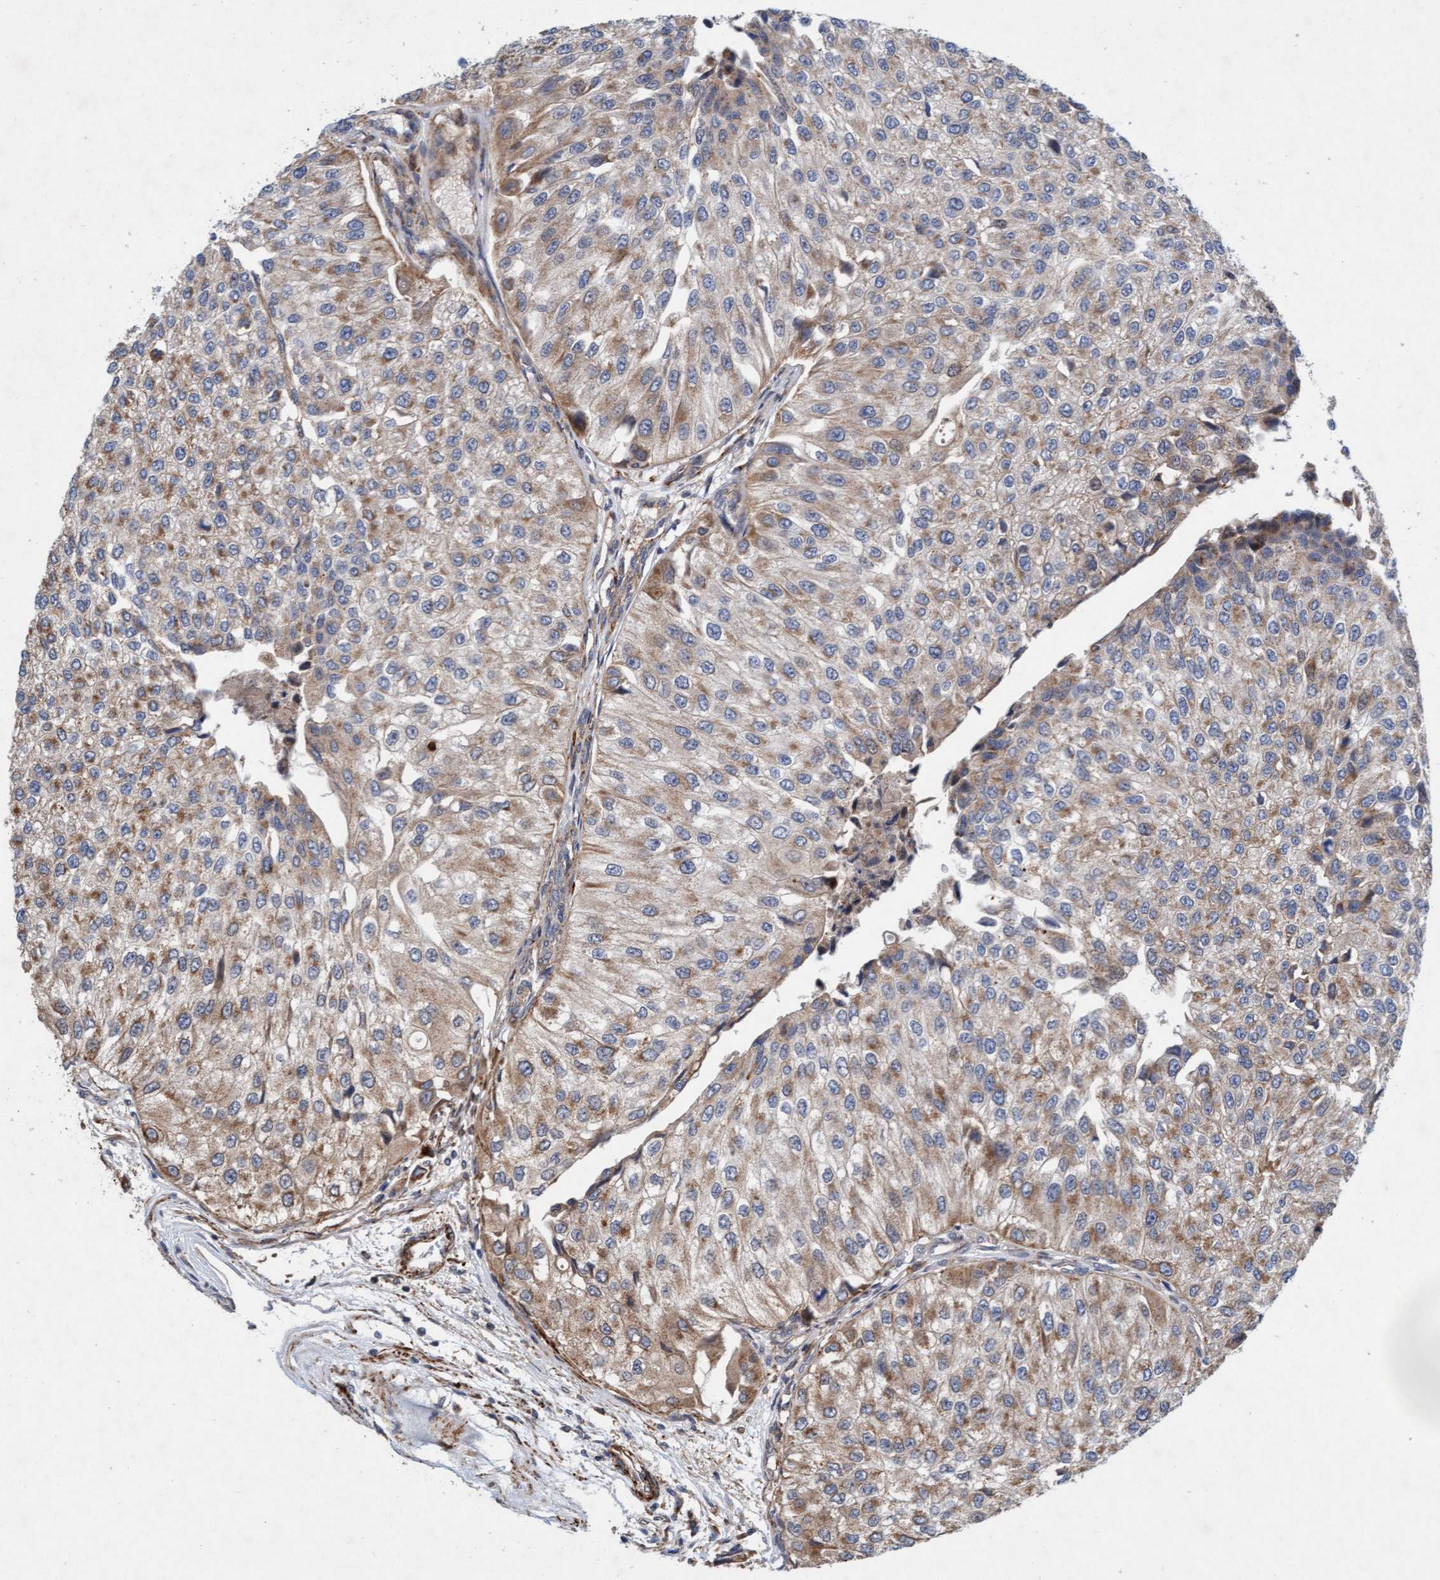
{"staining": {"intensity": "weak", "quantity": ">75%", "location": "cytoplasmic/membranous"}, "tissue": "urothelial cancer", "cell_type": "Tumor cells", "image_type": "cancer", "snomed": [{"axis": "morphology", "description": "Urothelial carcinoma, High grade"}, {"axis": "topography", "description": "Kidney"}, {"axis": "topography", "description": "Urinary bladder"}], "caption": "A high-resolution micrograph shows immunohistochemistry staining of high-grade urothelial carcinoma, which exhibits weak cytoplasmic/membranous expression in approximately >75% of tumor cells. The protein of interest is shown in brown color, while the nuclei are stained blue.", "gene": "TMEM70", "patient": {"sex": "male", "age": 77}}